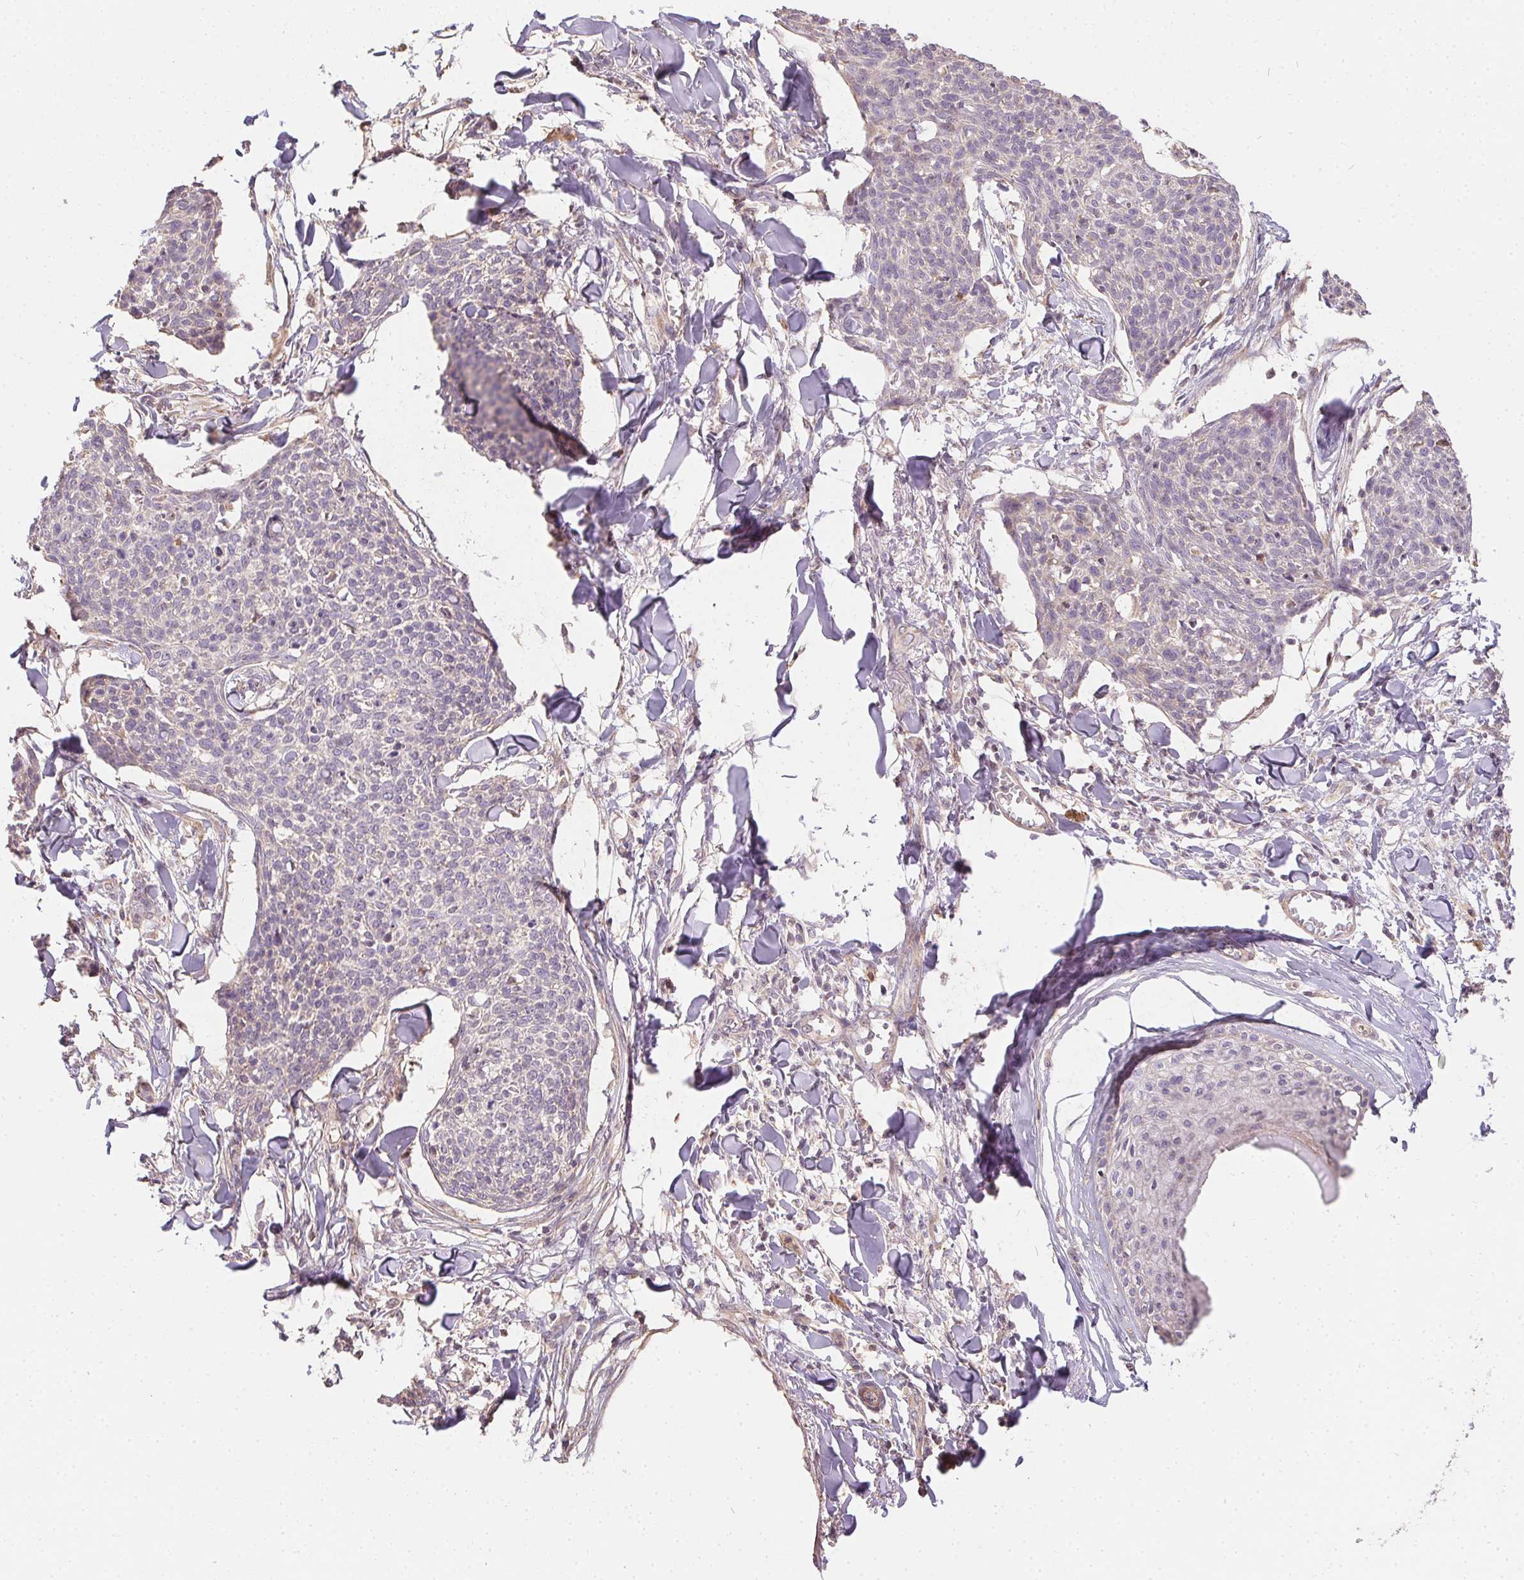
{"staining": {"intensity": "negative", "quantity": "none", "location": "none"}, "tissue": "skin cancer", "cell_type": "Tumor cells", "image_type": "cancer", "snomed": [{"axis": "morphology", "description": "Squamous cell carcinoma, NOS"}, {"axis": "topography", "description": "Skin"}, {"axis": "topography", "description": "Vulva"}], "caption": "Skin squamous cell carcinoma was stained to show a protein in brown. There is no significant staining in tumor cells.", "gene": "REV3L", "patient": {"sex": "female", "age": 75}}